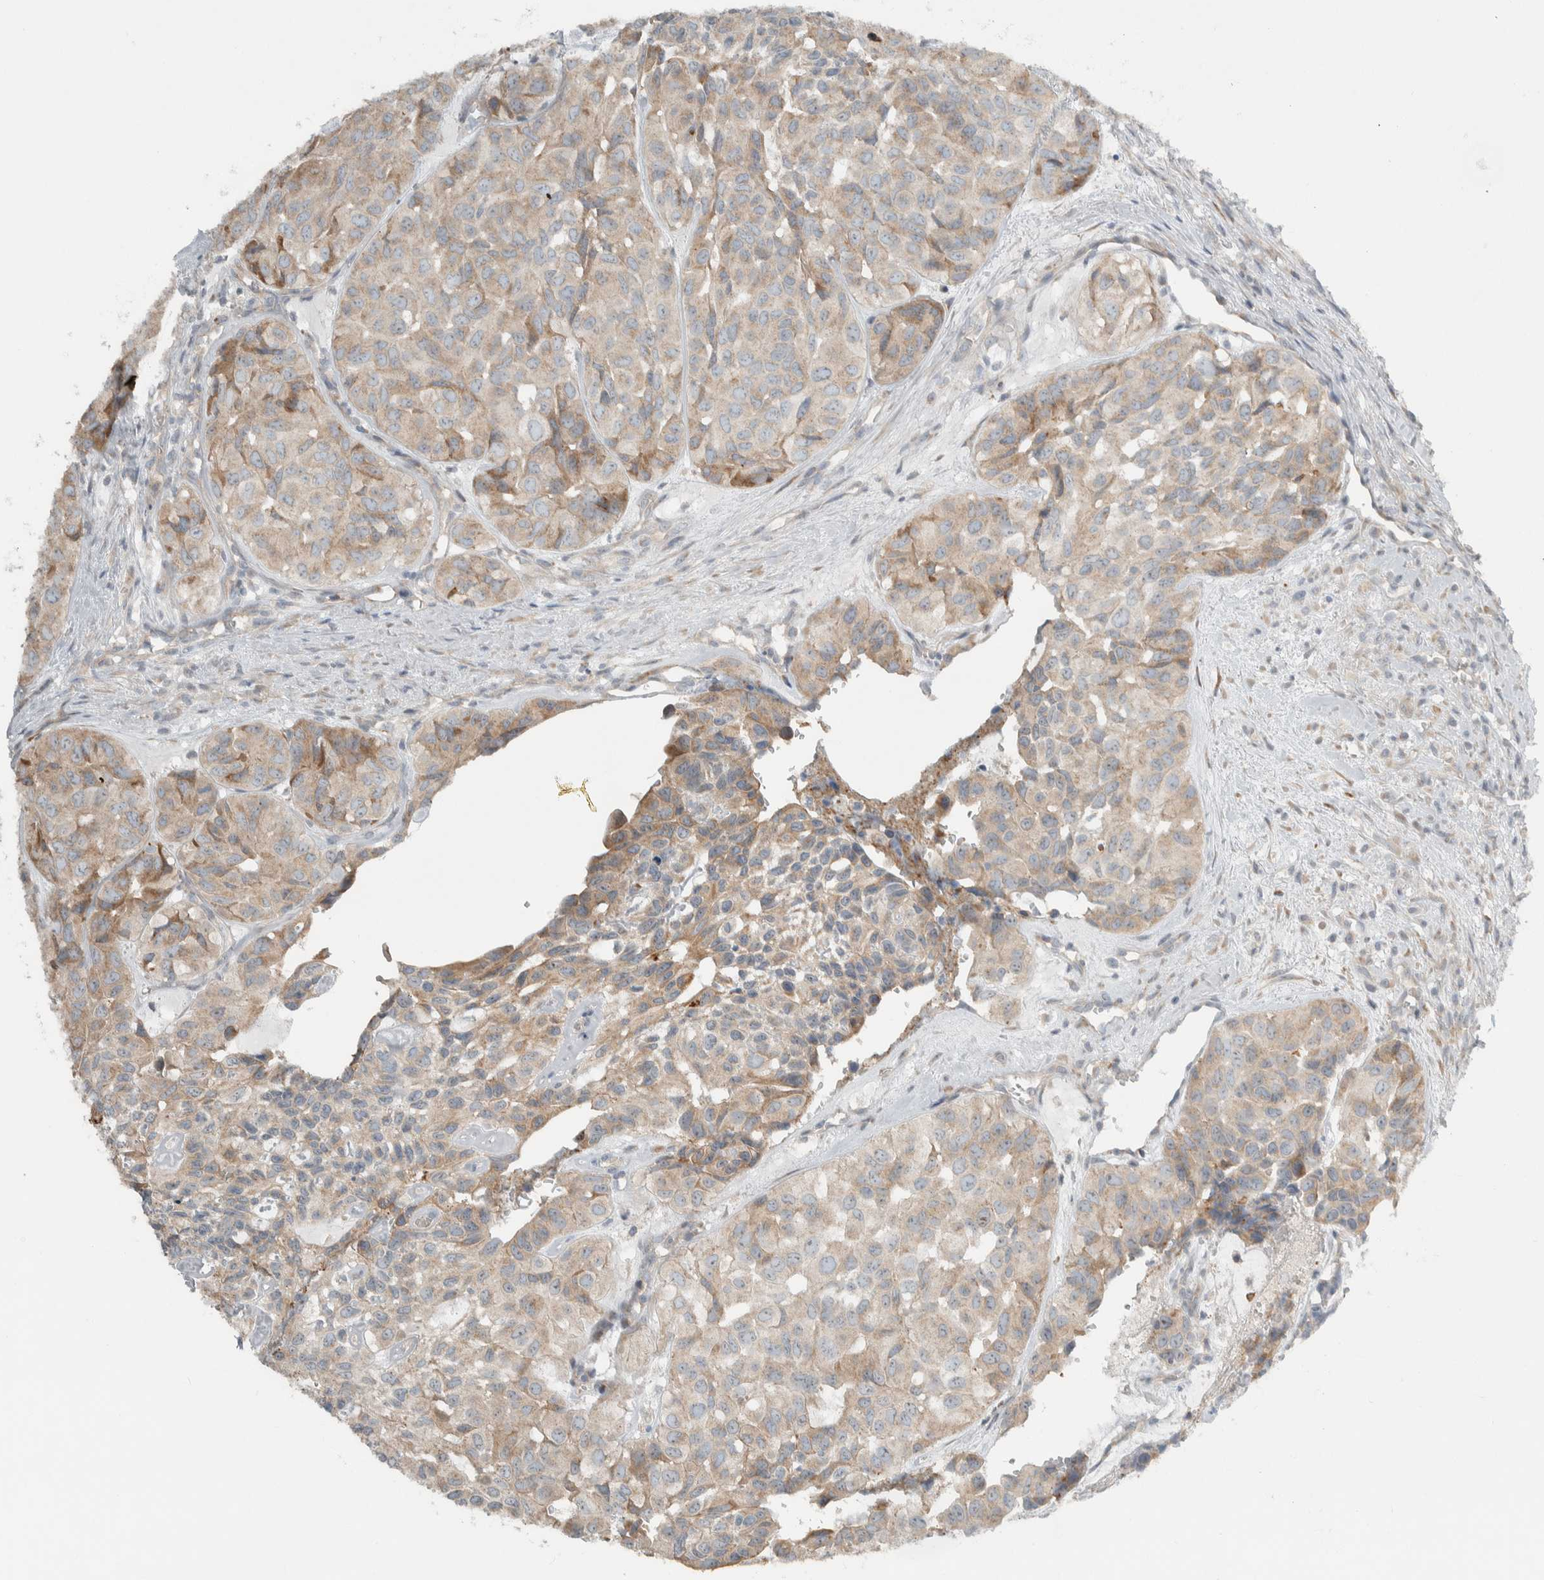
{"staining": {"intensity": "weak", "quantity": ">75%", "location": "cytoplasmic/membranous"}, "tissue": "head and neck cancer", "cell_type": "Tumor cells", "image_type": "cancer", "snomed": [{"axis": "morphology", "description": "Adenocarcinoma, NOS"}, {"axis": "topography", "description": "Salivary gland, NOS"}, {"axis": "topography", "description": "Head-Neck"}], "caption": "Head and neck cancer (adenocarcinoma) stained with IHC displays weak cytoplasmic/membranous staining in approximately >75% of tumor cells.", "gene": "HGS", "patient": {"sex": "female", "age": 76}}